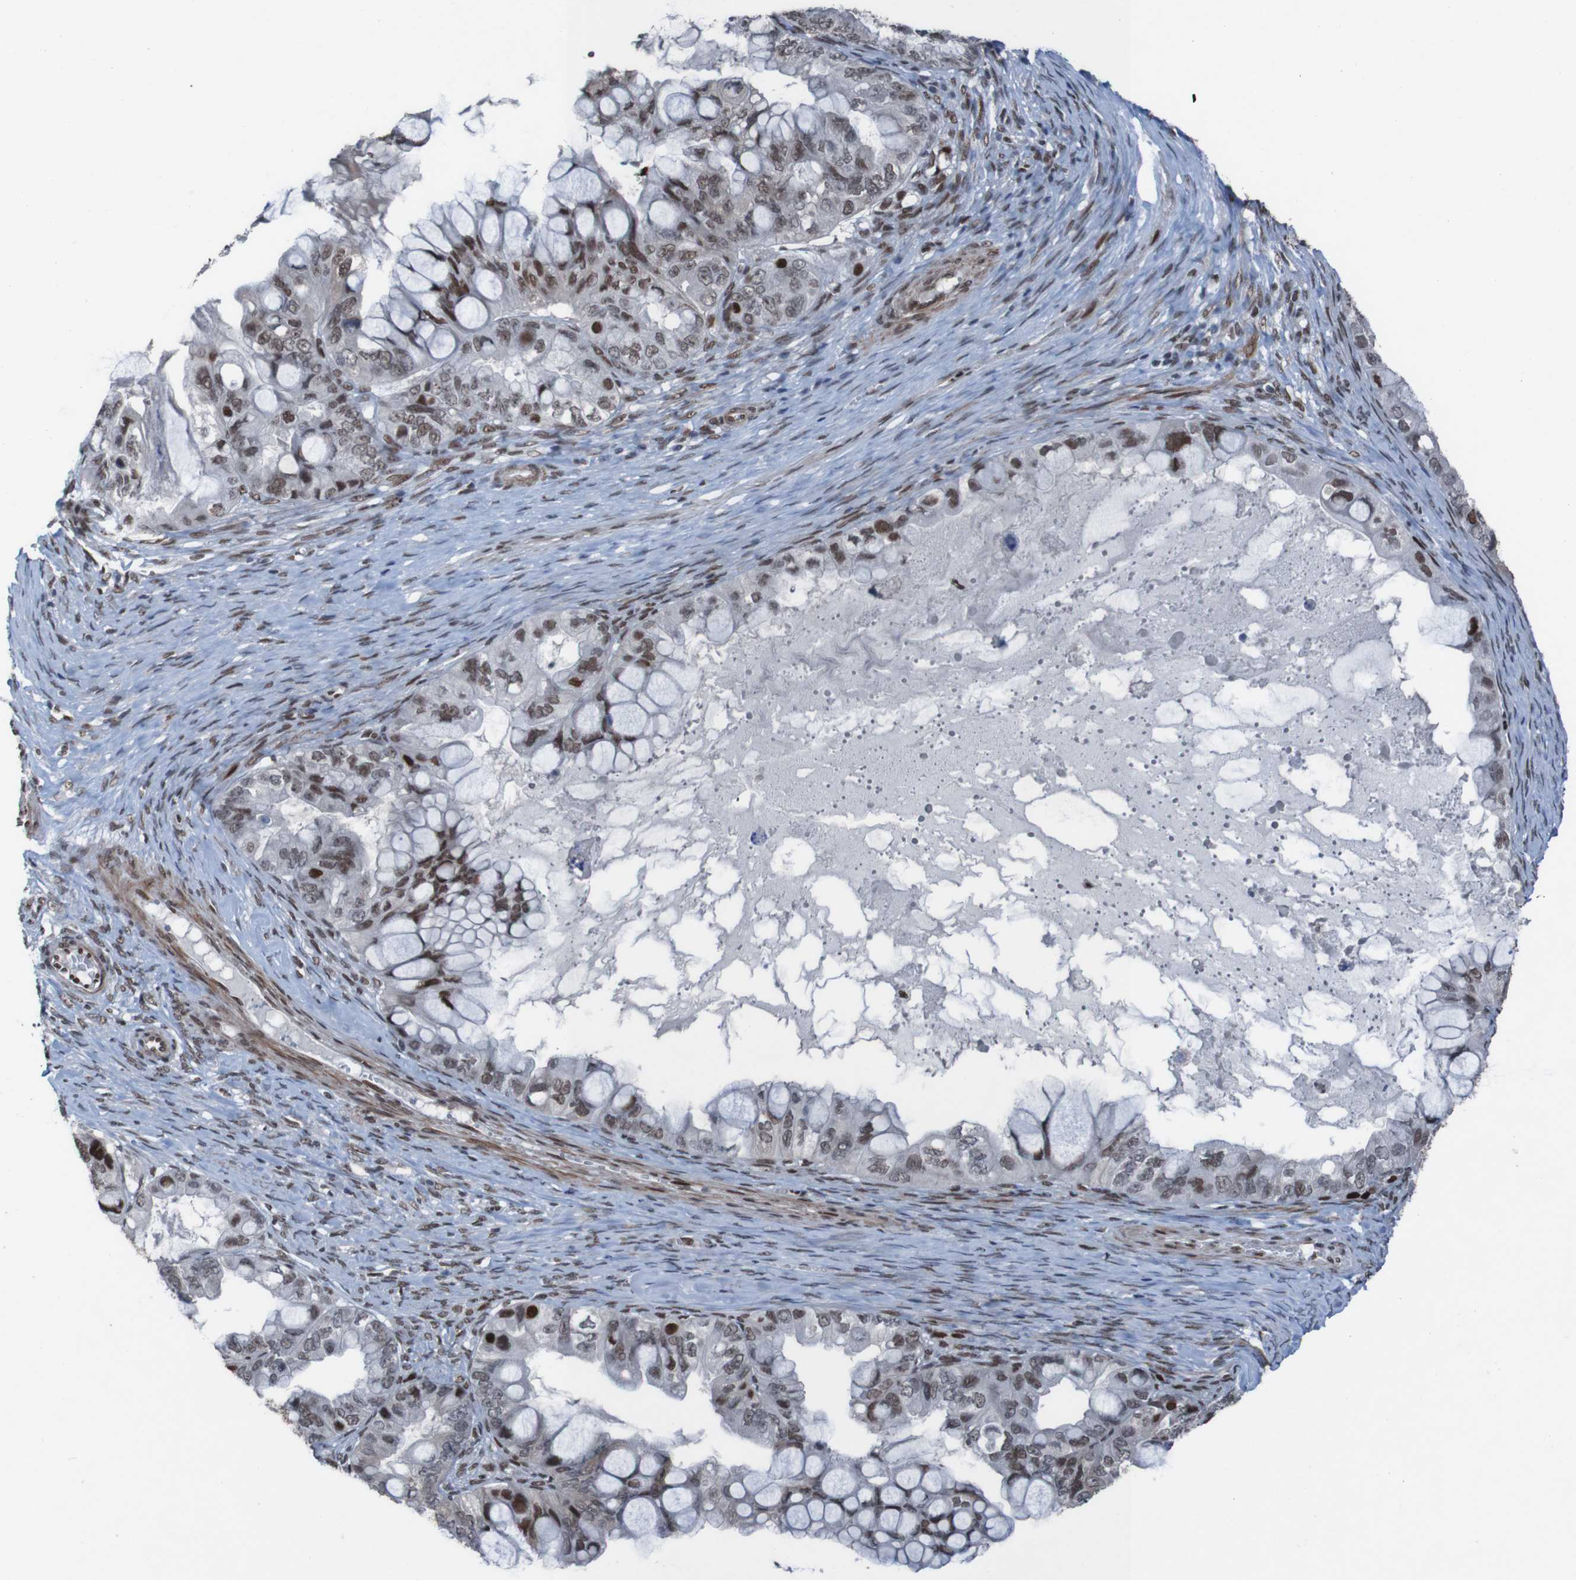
{"staining": {"intensity": "moderate", "quantity": ">75%", "location": "nuclear"}, "tissue": "ovarian cancer", "cell_type": "Tumor cells", "image_type": "cancer", "snomed": [{"axis": "morphology", "description": "Cystadenocarcinoma, mucinous, NOS"}, {"axis": "topography", "description": "Ovary"}], "caption": "Brown immunohistochemical staining in human ovarian cancer demonstrates moderate nuclear staining in approximately >75% of tumor cells.", "gene": "PHF2", "patient": {"sex": "female", "age": 80}}